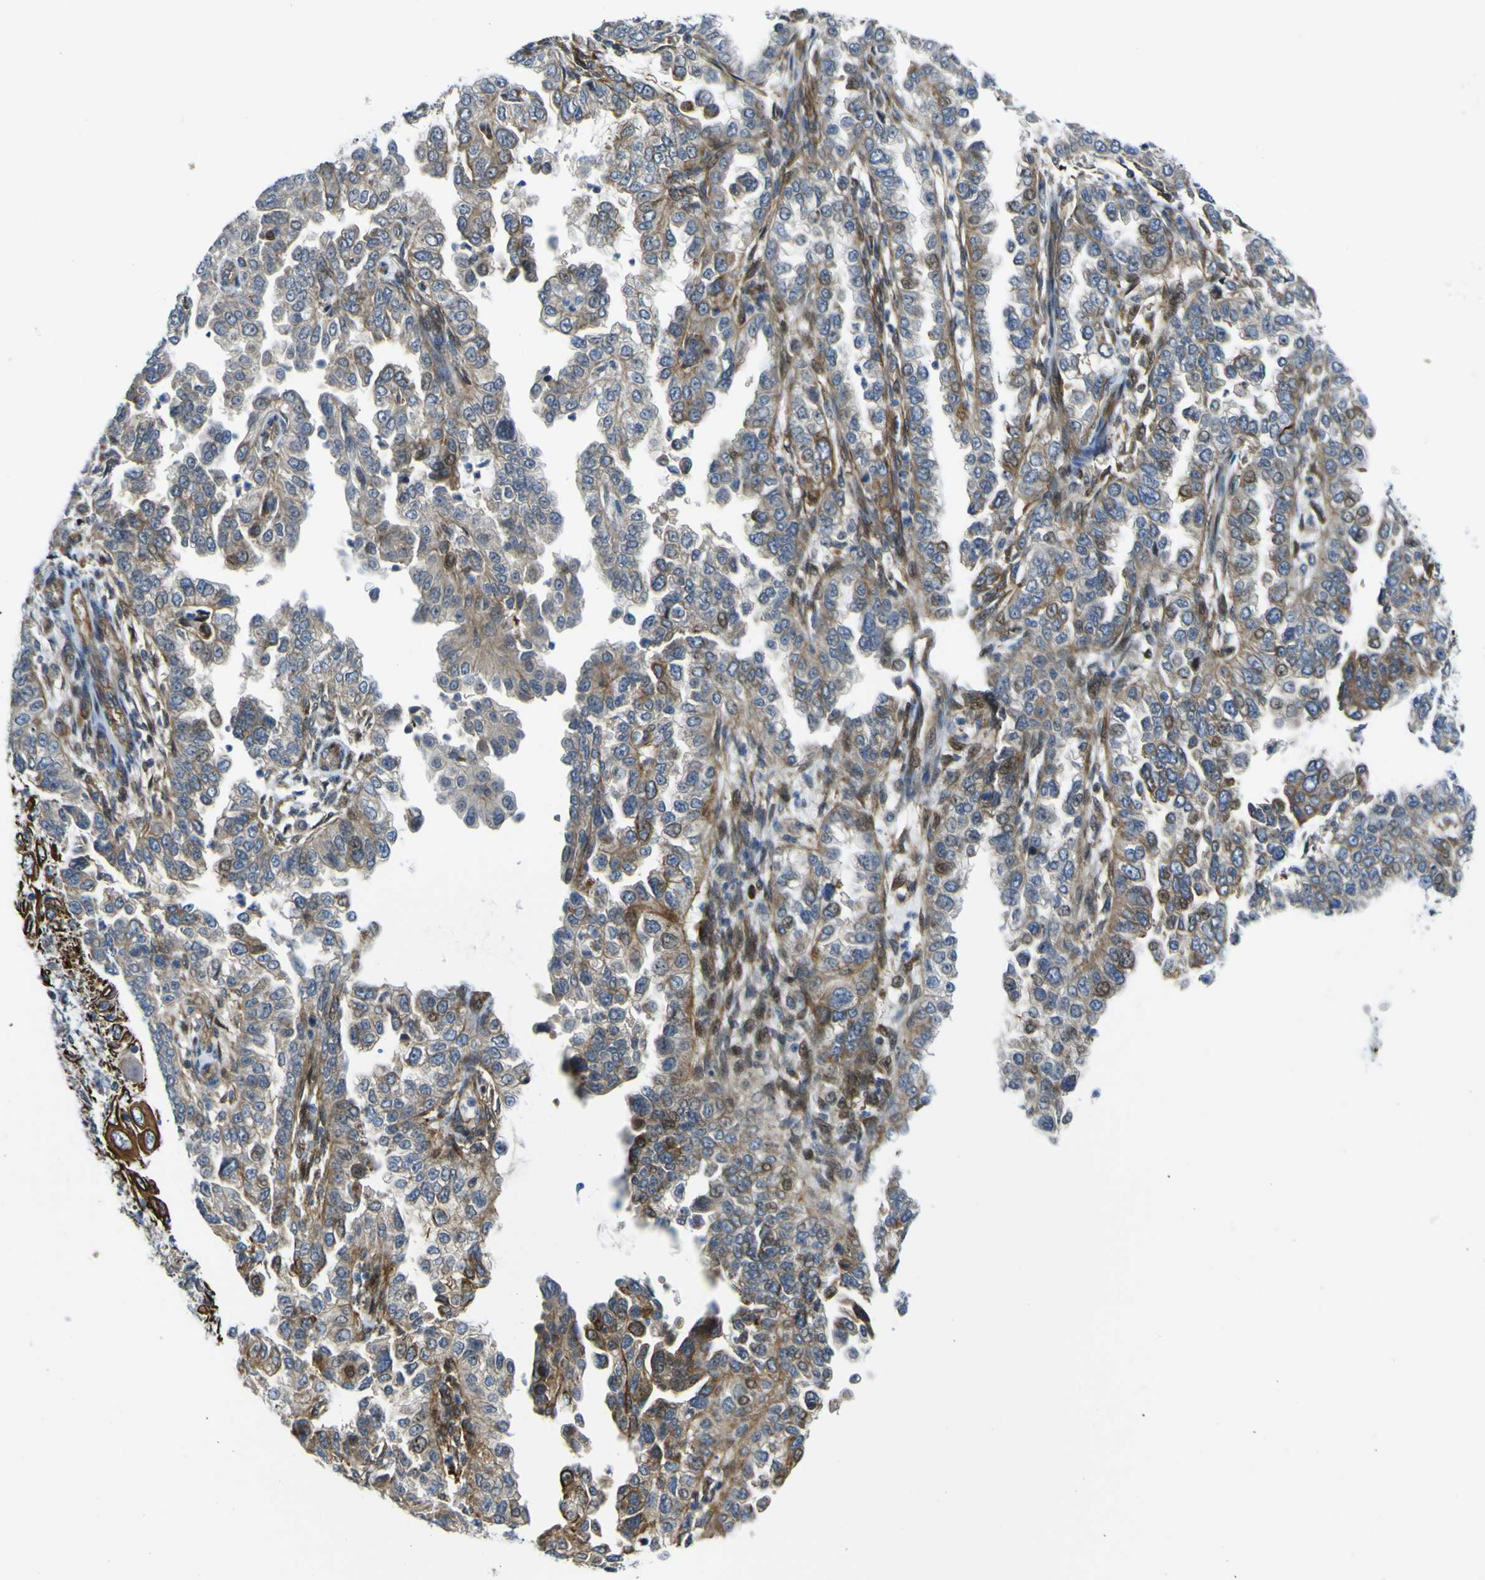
{"staining": {"intensity": "strong", "quantity": "25%-75%", "location": "cytoplasmic/membranous"}, "tissue": "endometrial cancer", "cell_type": "Tumor cells", "image_type": "cancer", "snomed": [{"axis": "morphology", "description": "Adenocarcinoma, NOS"}, {"axis": "topography", "description": "Endometrium"}], "caption": "Tumor cells demonstrate strong cytoplasmic/membranous staining in approximately 25%-75% of cells in endometrial adenocarcinoma. The protein is shown in brown color, while the nuclei are stained blue.", "gene": "KDM7A", "patient": {"sex": "female", "age": 85}}